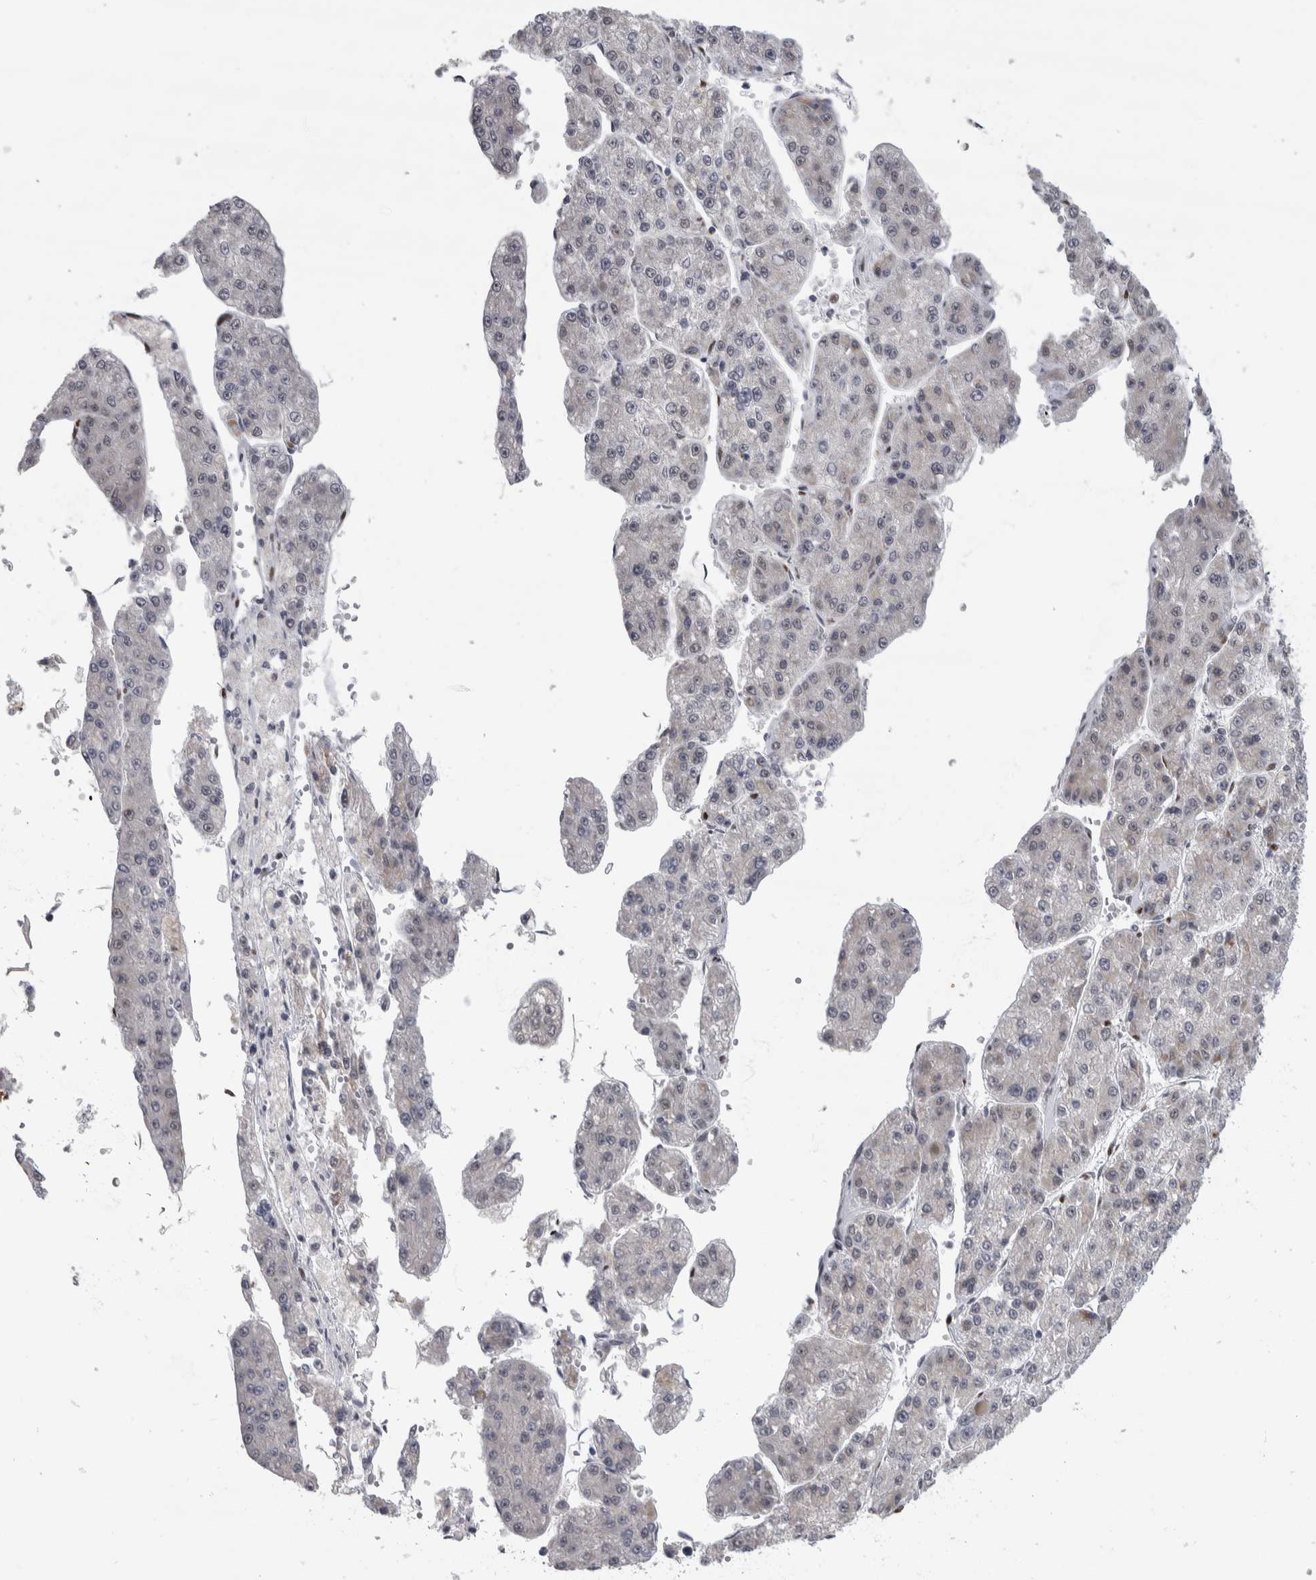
{"staining": {"intensity": "negative", "quantity": "none", "location": "none"}, "tissue": "liver cancer", "cell_type": "Tumor cells", "image_type": "cancer", "snomed": [{"axis": "morphology", "description": "Carcinoma, Hepatocellular, NOS"}, {"axis": "topography", "description": "Liver"}], "caption": "This is an immunohistochemistry (IHC) photomicrograph of human hepatocellular carcinoma (liver). There is no expression in tumor cells.", "gene": "HEXIM2", "patient": {"sex": "female", "age": 73}}